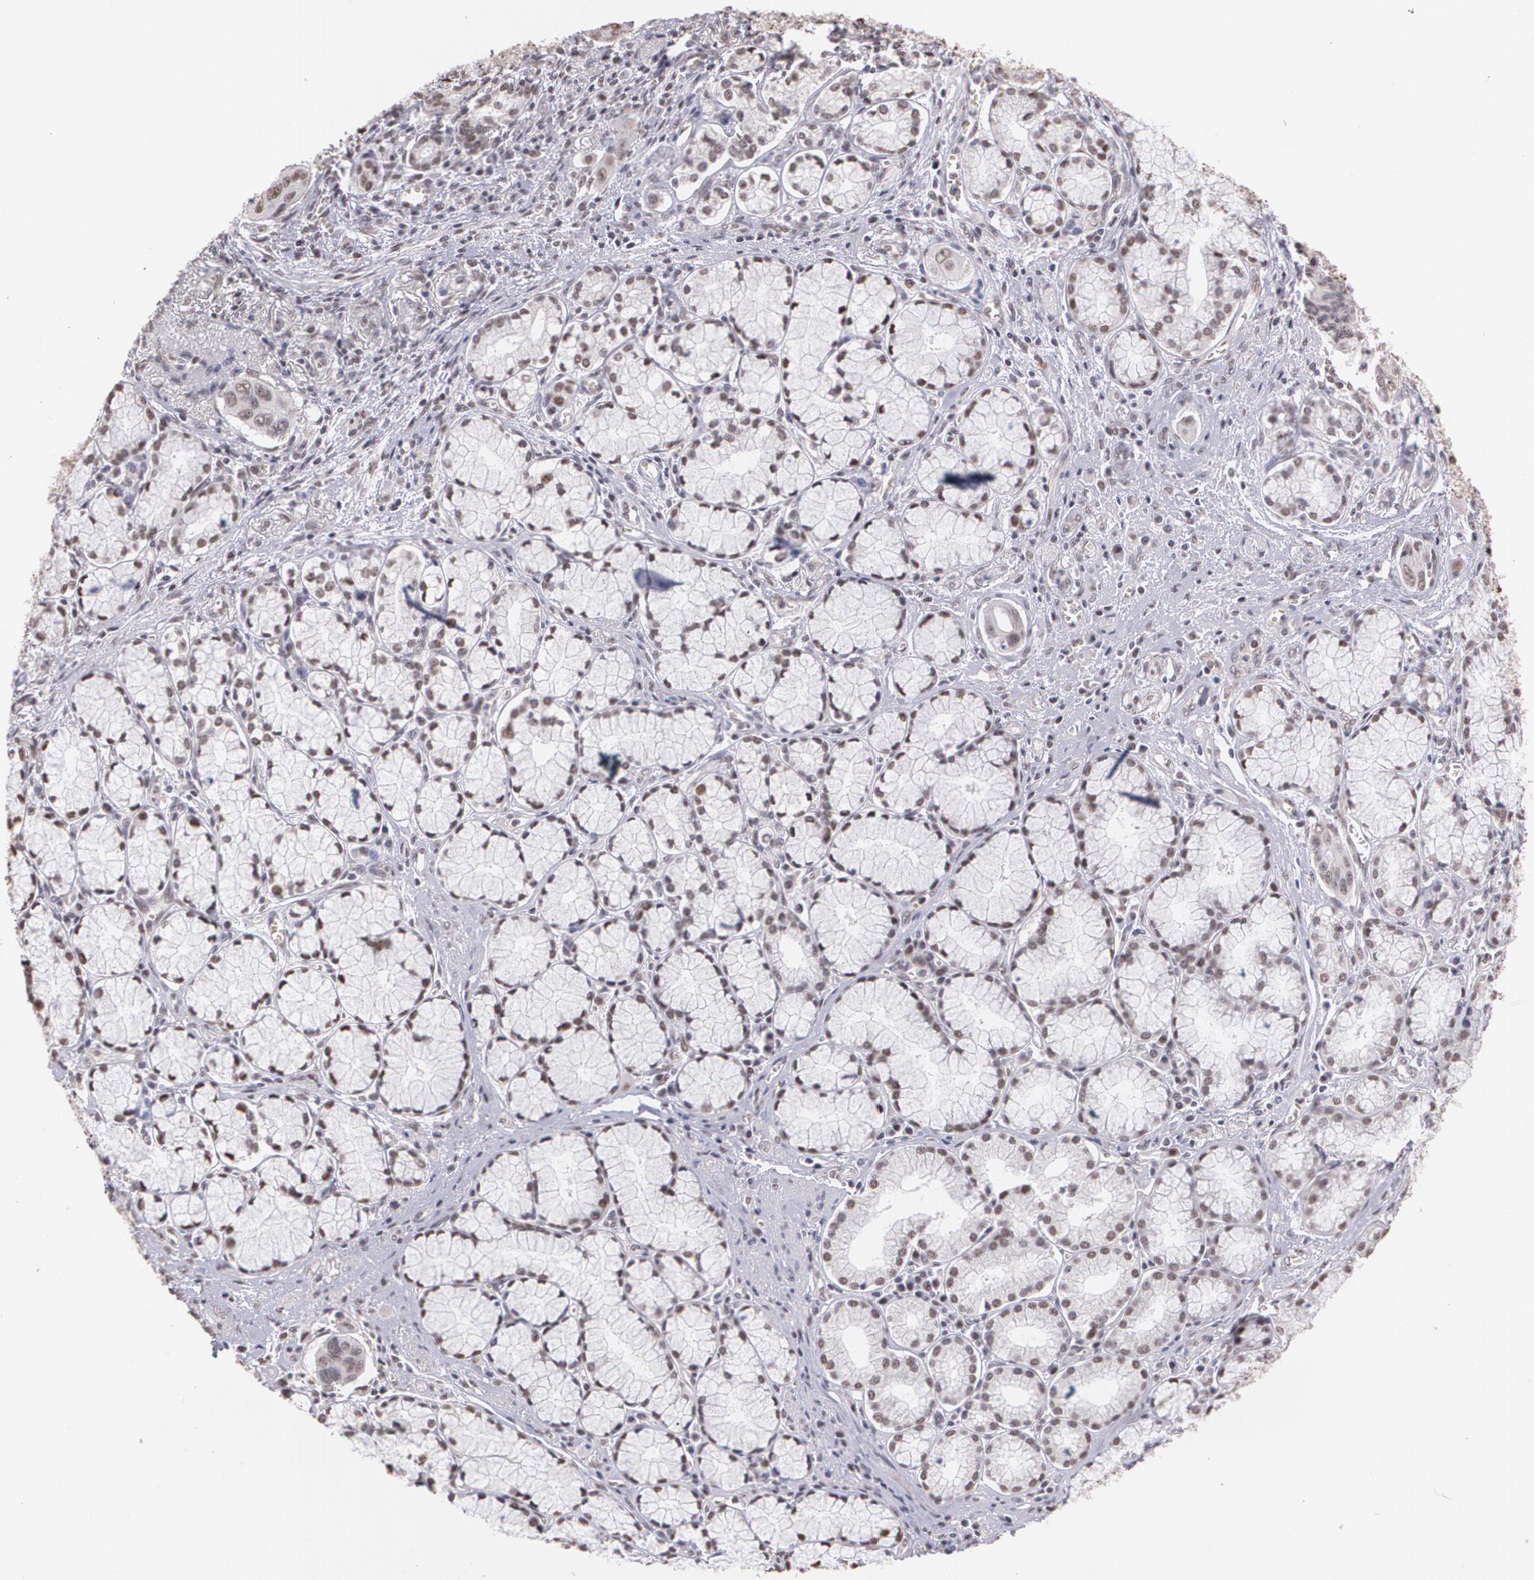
{"staining": {"intensity": "weak", "quantity": ">75%", "location": "nuclear"}, "tissue": "pancreatic cancer", "cell_type": "Tumor cells", "image_type": "cancer", "snomed": [{"axis": "morphology", "description": "Adenocarcinoma, NOS"}, {"axis": "topography", "description": "Pancreas"}], "caption": "This micrograph displays pancreatic adenocarcinoma stained with immunohistochemistry (IHC) to label a protein in brown. The nuclear of tumor cells show weak positivity for the protein. Nuclei are counter-stained blue.", "gene": "C6orf15", "patient": {"sex": "male", "age": 77}}